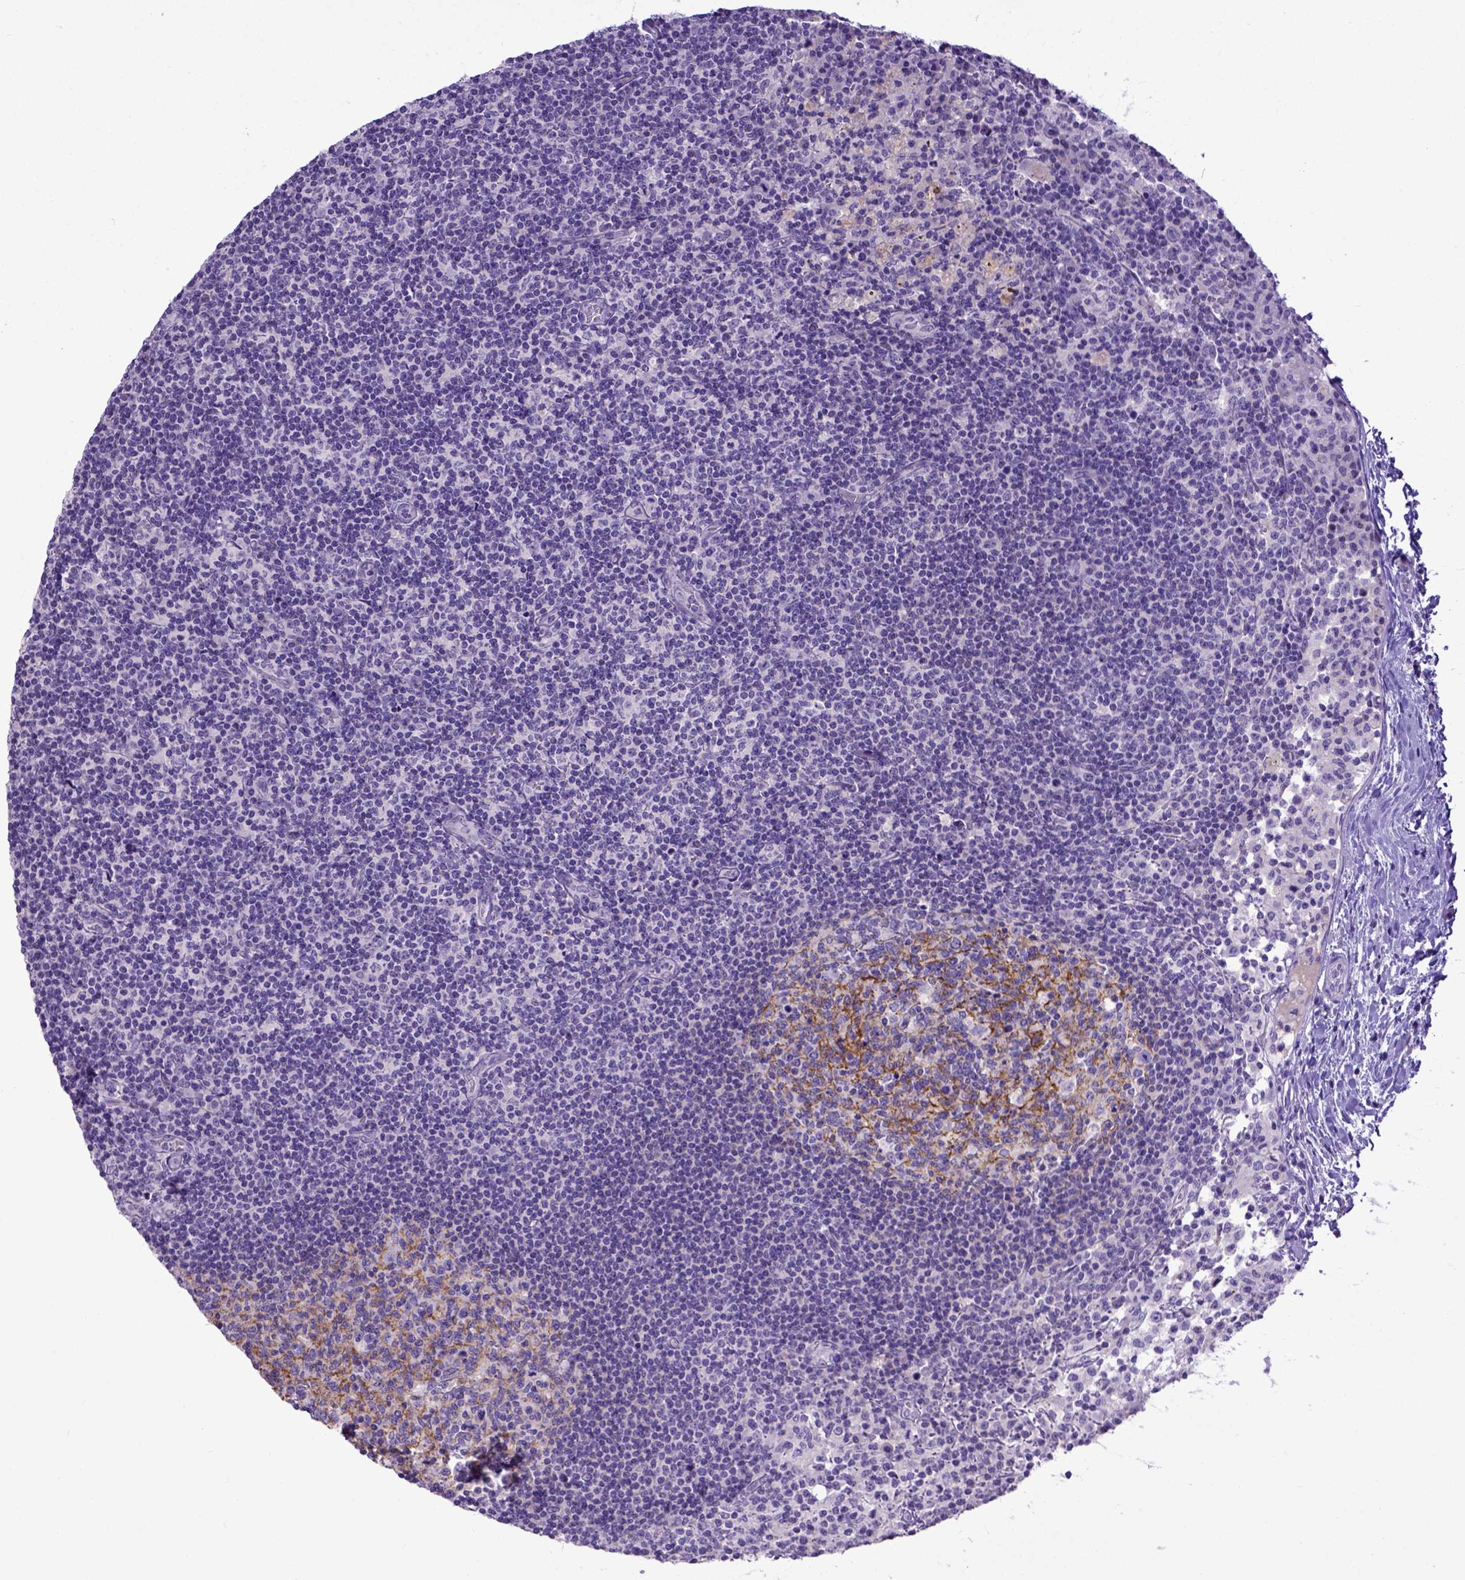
{"staining": {"intensity": "moderate", "quantity": "<25%", "location": "cytoplasmic/membranous"}, "tissue": "lymph node", "cell_type": "Germinal center cells", "image_type": "normal", "snomed": [{"axis": "morphology", "description": "Normal tissue, NOS"}, {"axis": "topography", "description": "Lymph node"}], "caption": "About <25% of germinal center cells in unremarkable human lymph node show moderate cytoplasmic/membranous protein positivity as visualized by brown immunohistochemical staining.", "gene": "BTN1A1", "patient": {"sex": "female", "age": 72}}